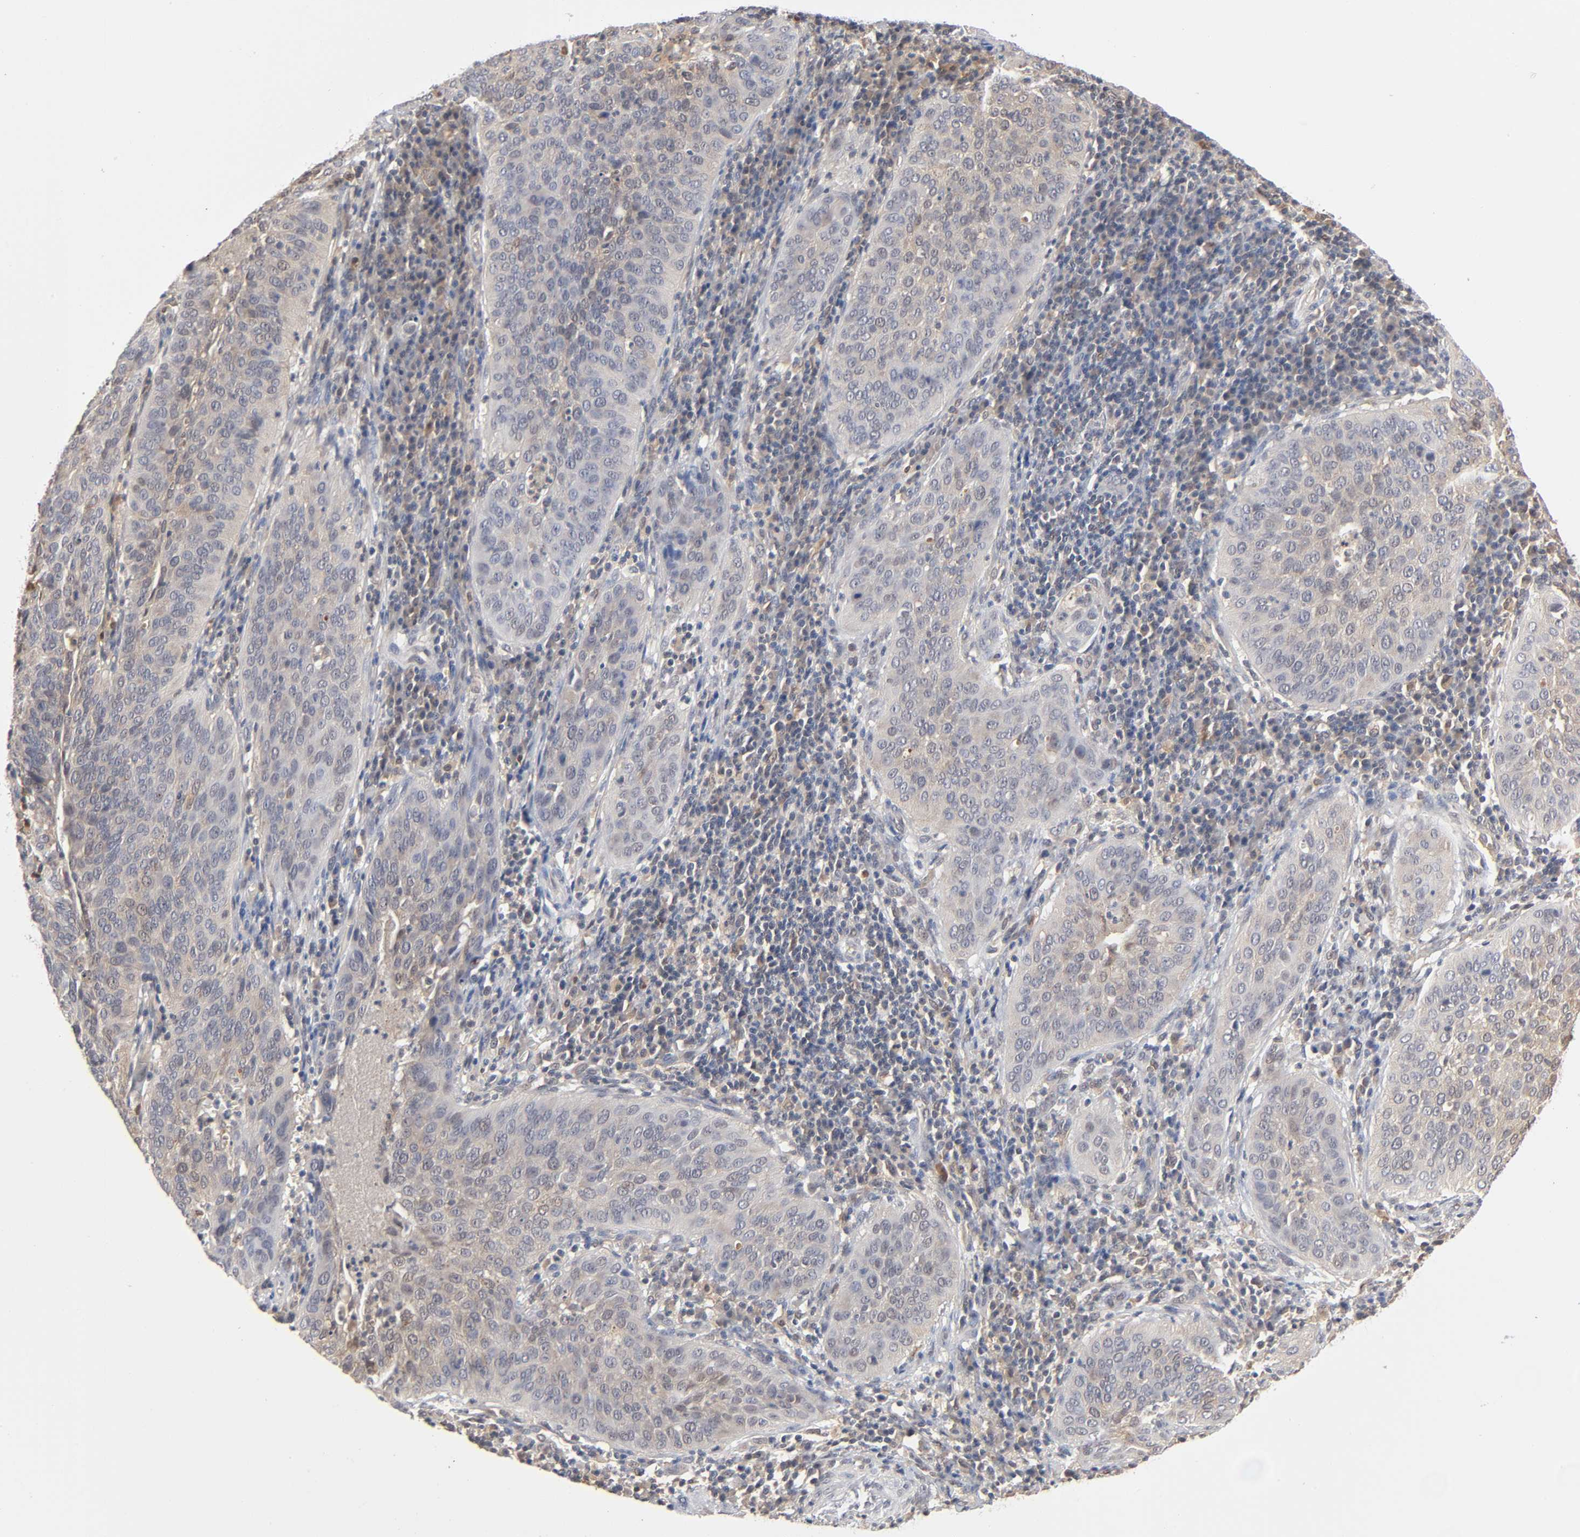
{"staining": {"intensity": "weak", "quantity": "<25%", "location": "cytoplasmic/membranous"}, "tissue": "cervical cancer", "cell_type": "Tumor cells", "image_type": "cancer", "snomed": [{"axis": "morphology", "description": "Squamous cell carcinoma, NOS"}, {"axis": "topography", "description": "Cervix"}], "caption": "The immunohistochemistry (IHC) photomicrograph has no significant staining in tumor cells of cervical cancer (squamous cell carcinoma) tissue. The staining is performed using DAB brown chromogen with nuclei counter-stained in using hematoxylin.", "gene": "DFFB", "patient": {"sex": "female", "age": 39}}